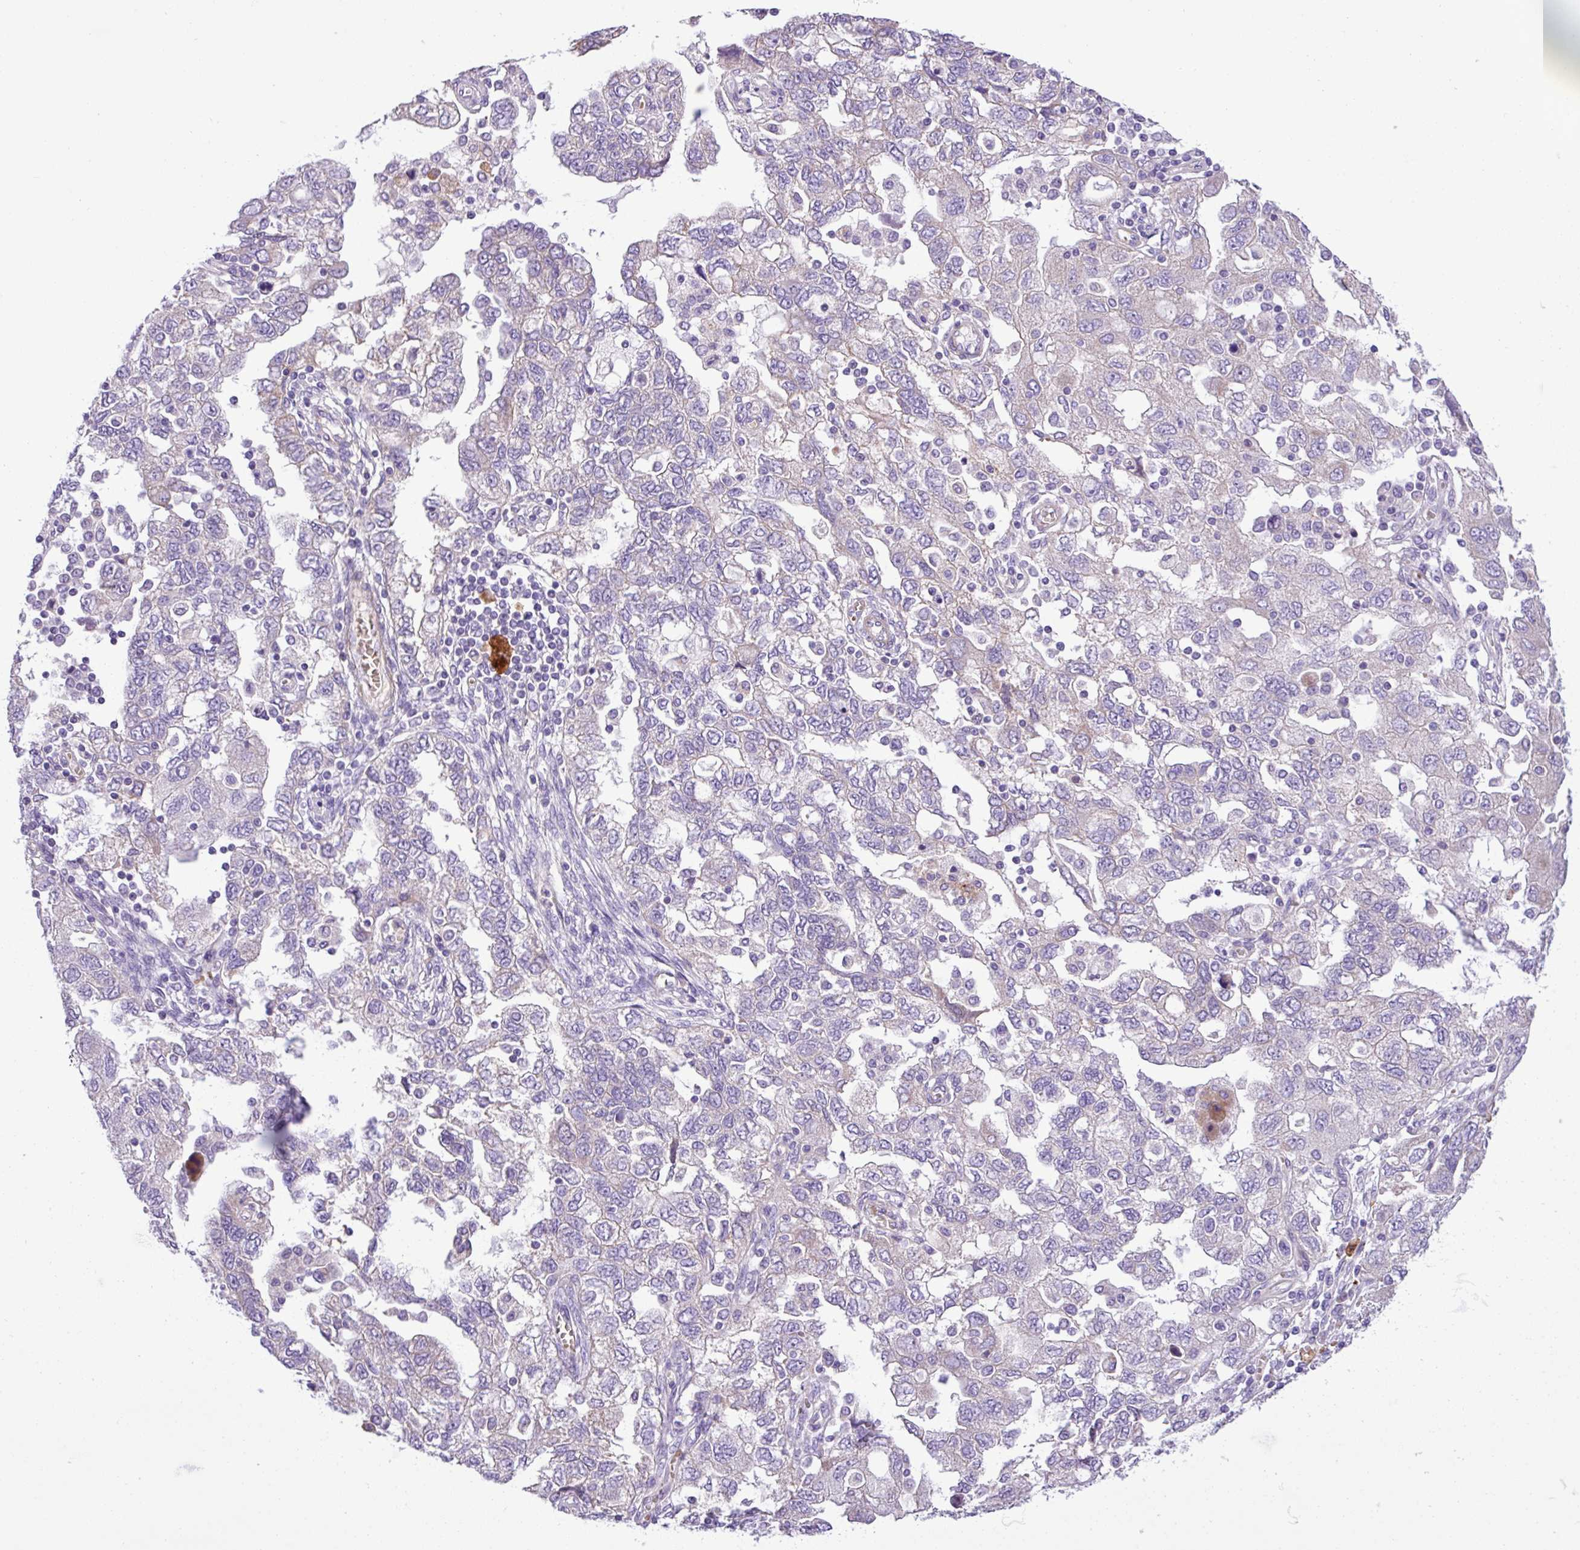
{"staining": {"intensity": "negative", "quantity": "none", "location": "none"}, "tissue": "ovarian cancer", "cell_type": "Tumor cells", "image_type": "cancer", "snomed": [{"axis": "morphology", "description": "Carcinoma, NOS"}, {"axis": "morphology", "description": "Cystadenocarcinoma, serous, NOS"}, {"axis": "topography", "description": "Ovary"}], "caption": "Immunohistochemistry image of neoplastic tissue: ovarian serous cystadenocarcinoma stained with DAB (3,3'-diaminobenzidine) reveals no significant protein expression in tumor cells.", "gene": "C11orf91", "patient": {"sex": "female", "age": 69}}